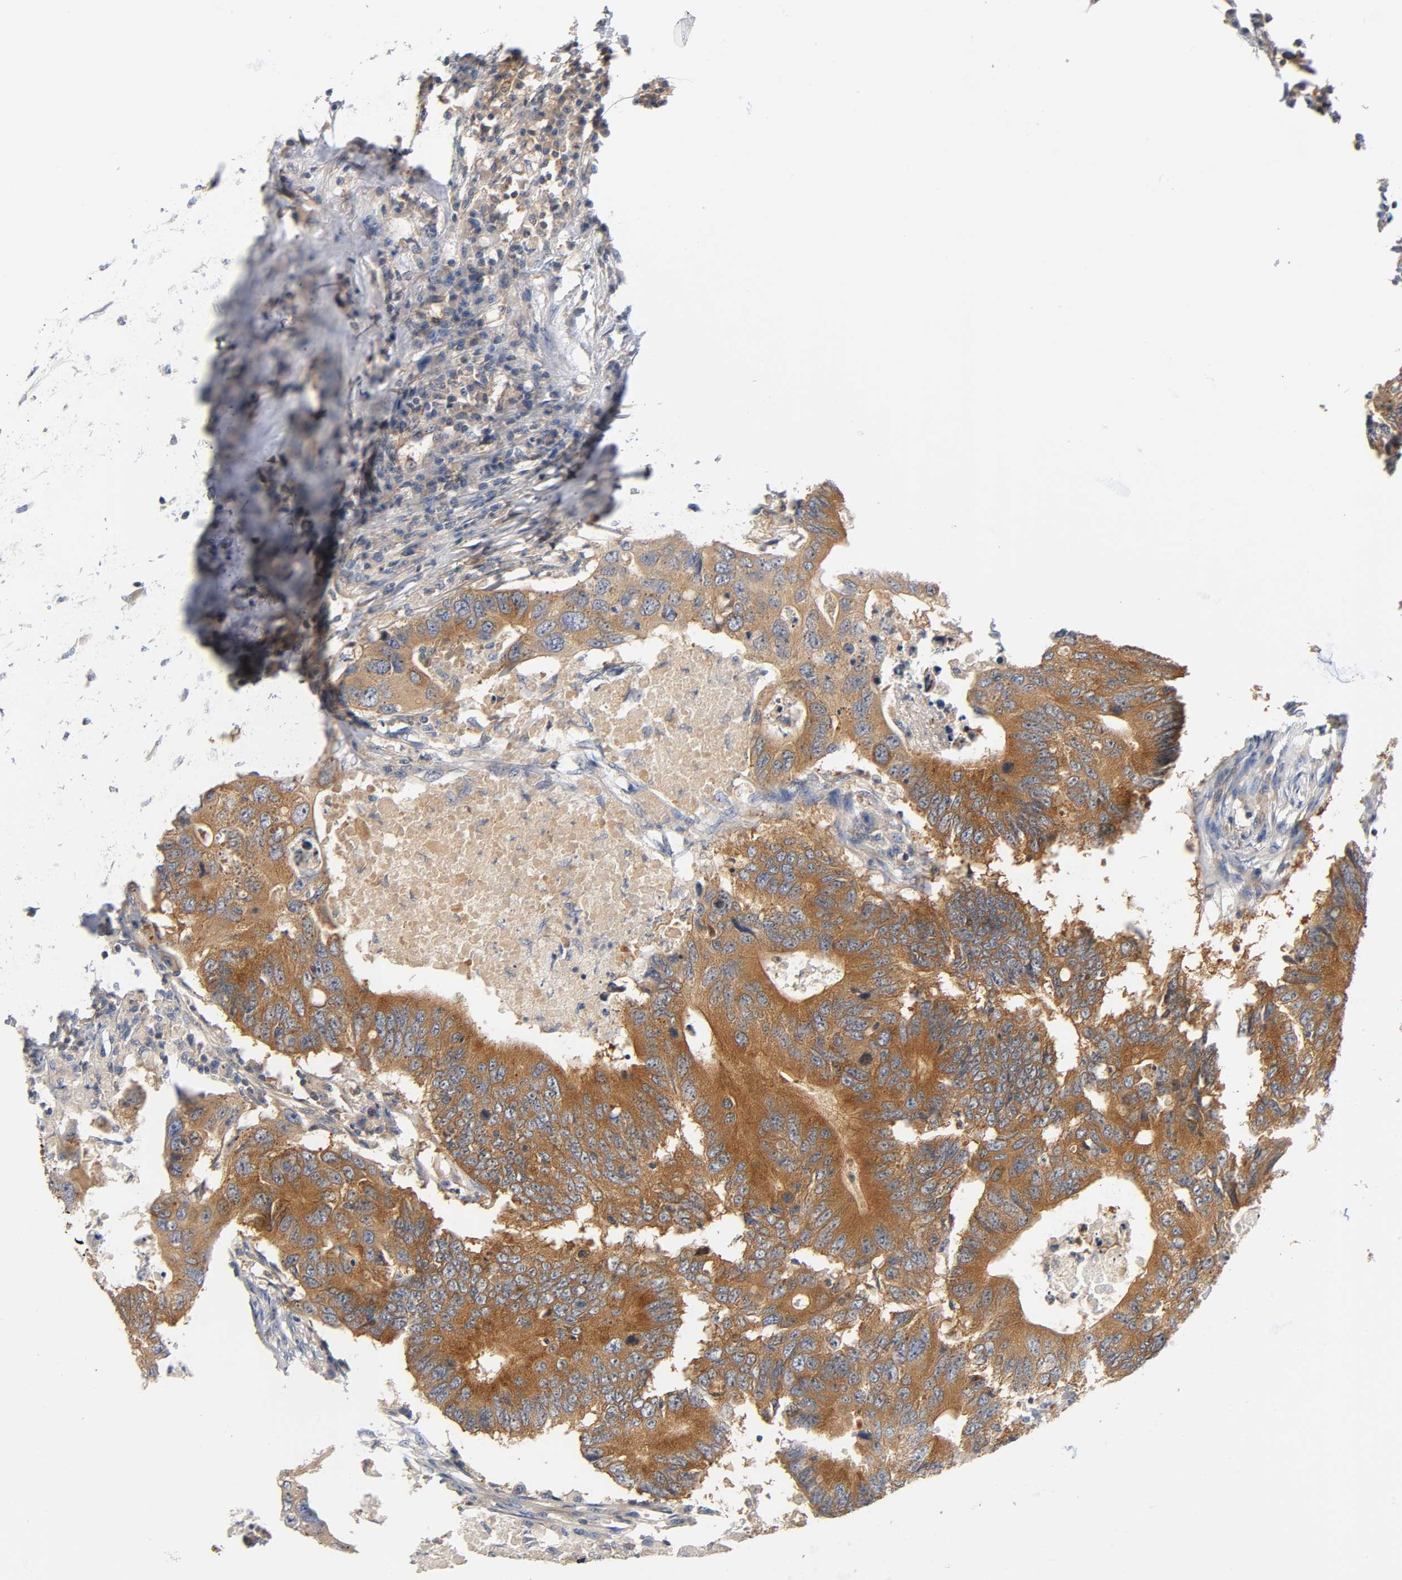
{"staining": {"intensity": "moderate", "quantity": ">75%", "location": "cytoplasmic/membranous"}, "tissue": "colorectal cancer", "cell_type": "Tumor cells", "image_type": "cancer", "snomed": [{"axis": "morphology", "description": "Adenocarcinoma, NOS"}, {"axis": "topography", "description": "Colon"}], "caption": "Tumor cells display medium levels of moderate cytoplasmic/membranous expression in about >75% of cells in adenocarcinoma (colorectal). (DAB (3,3'-diaminobenzidine) IHC, brown staining for protein, blue staining for nuclei).", "gene": "PRKAB1", "patient": {"sex": "male", "age": 71}}